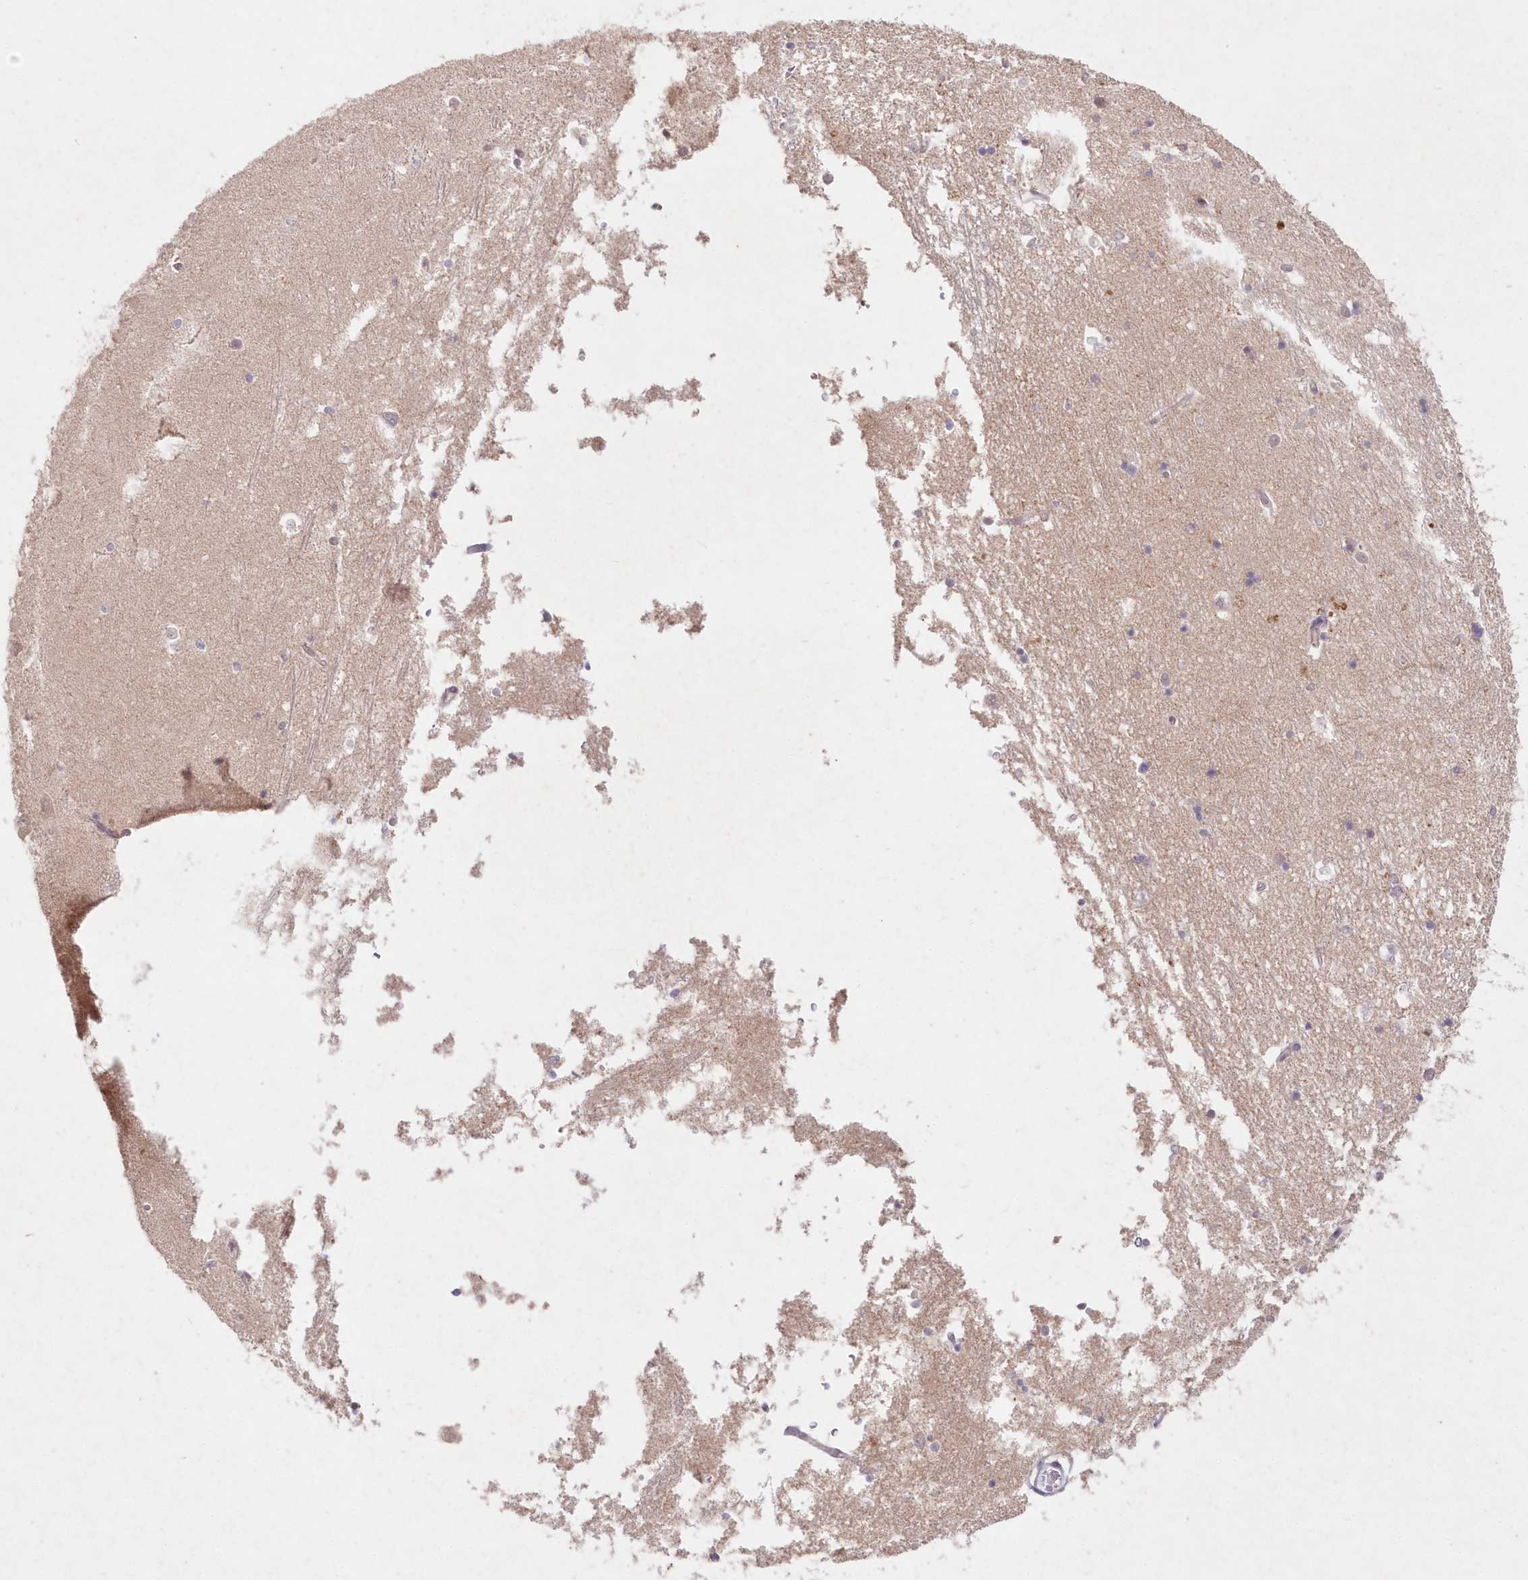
{"staining": {"intensity": "weak", "quantity": "<25%", "location": "nuclear"}, "tissue": "hippocampus", "cell_type": "Glial cells", "image_type": "normal", "snomed": [{"axis": "morphology", "description": "Normal tissue, NOS"}, {"axis": "topography", "description": "Hippocampus"}], "caption": "An IHC photomicrograph of unremarkable hippocampus is shown. There is no staining in glial cells of hippocampus.", "gene": "ASCC1", "patient": {"sex": "male", "age": 45}}